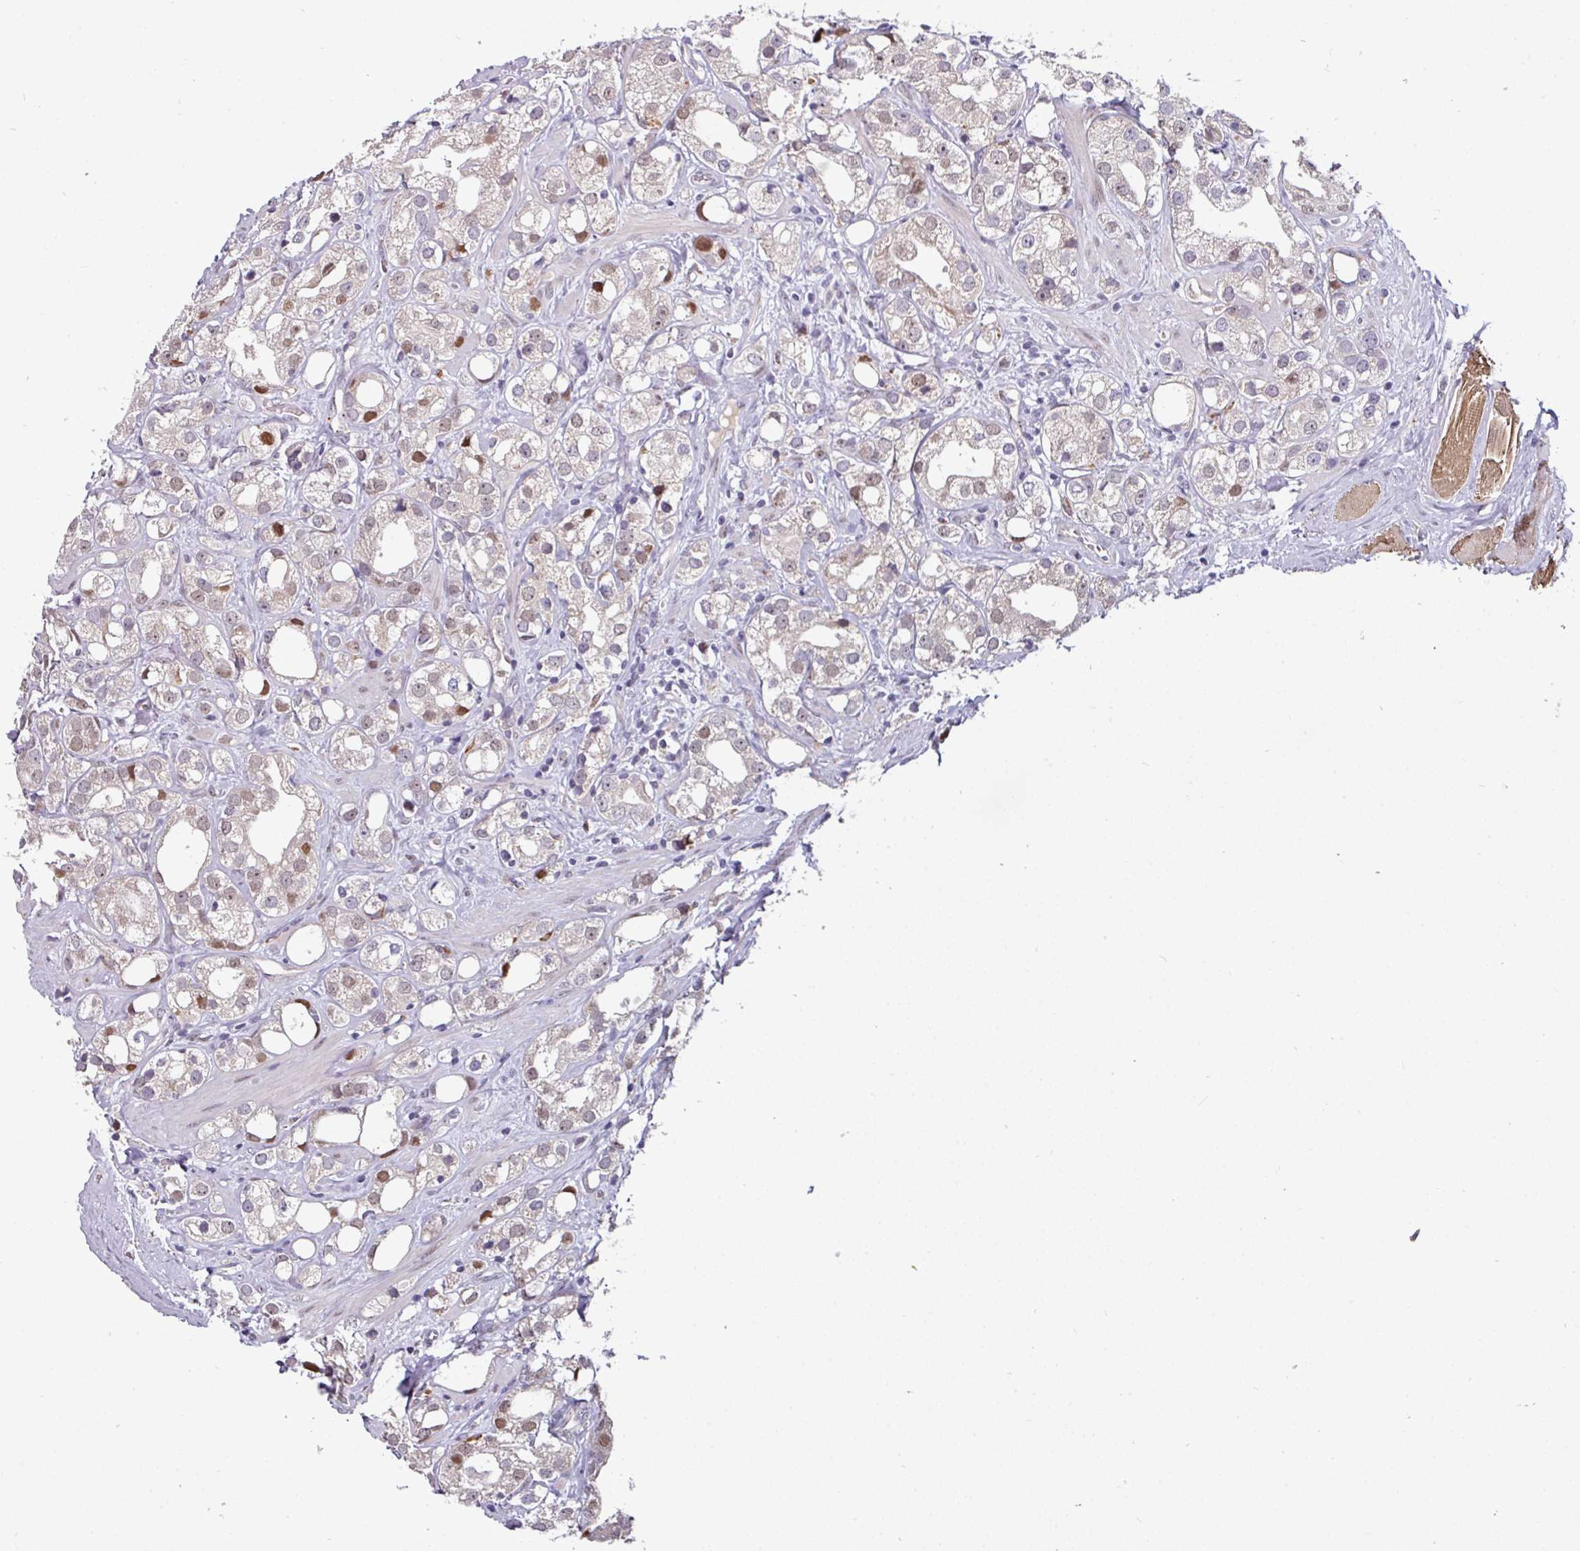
{"staining": {"intensity": "weak", "quantity": "<25%", "location": "cytoplasmic/membranous,nuclear"}, "tissue": "prostate cancer", "cell_type": "Tumor cells", "image_type": "cancer", "snomed": [{"axis": "morphology", "description": "Adenocarcinoma, NOS"}, {"axis": "topography", "description": "Prostate"}], "caption": "Immunohistochemical staining of prostate adenocarcinoma displays no significant expression in tumor cells.", "gene": "SWSAP1", "patient": {"sex": "male", "age": 79}}